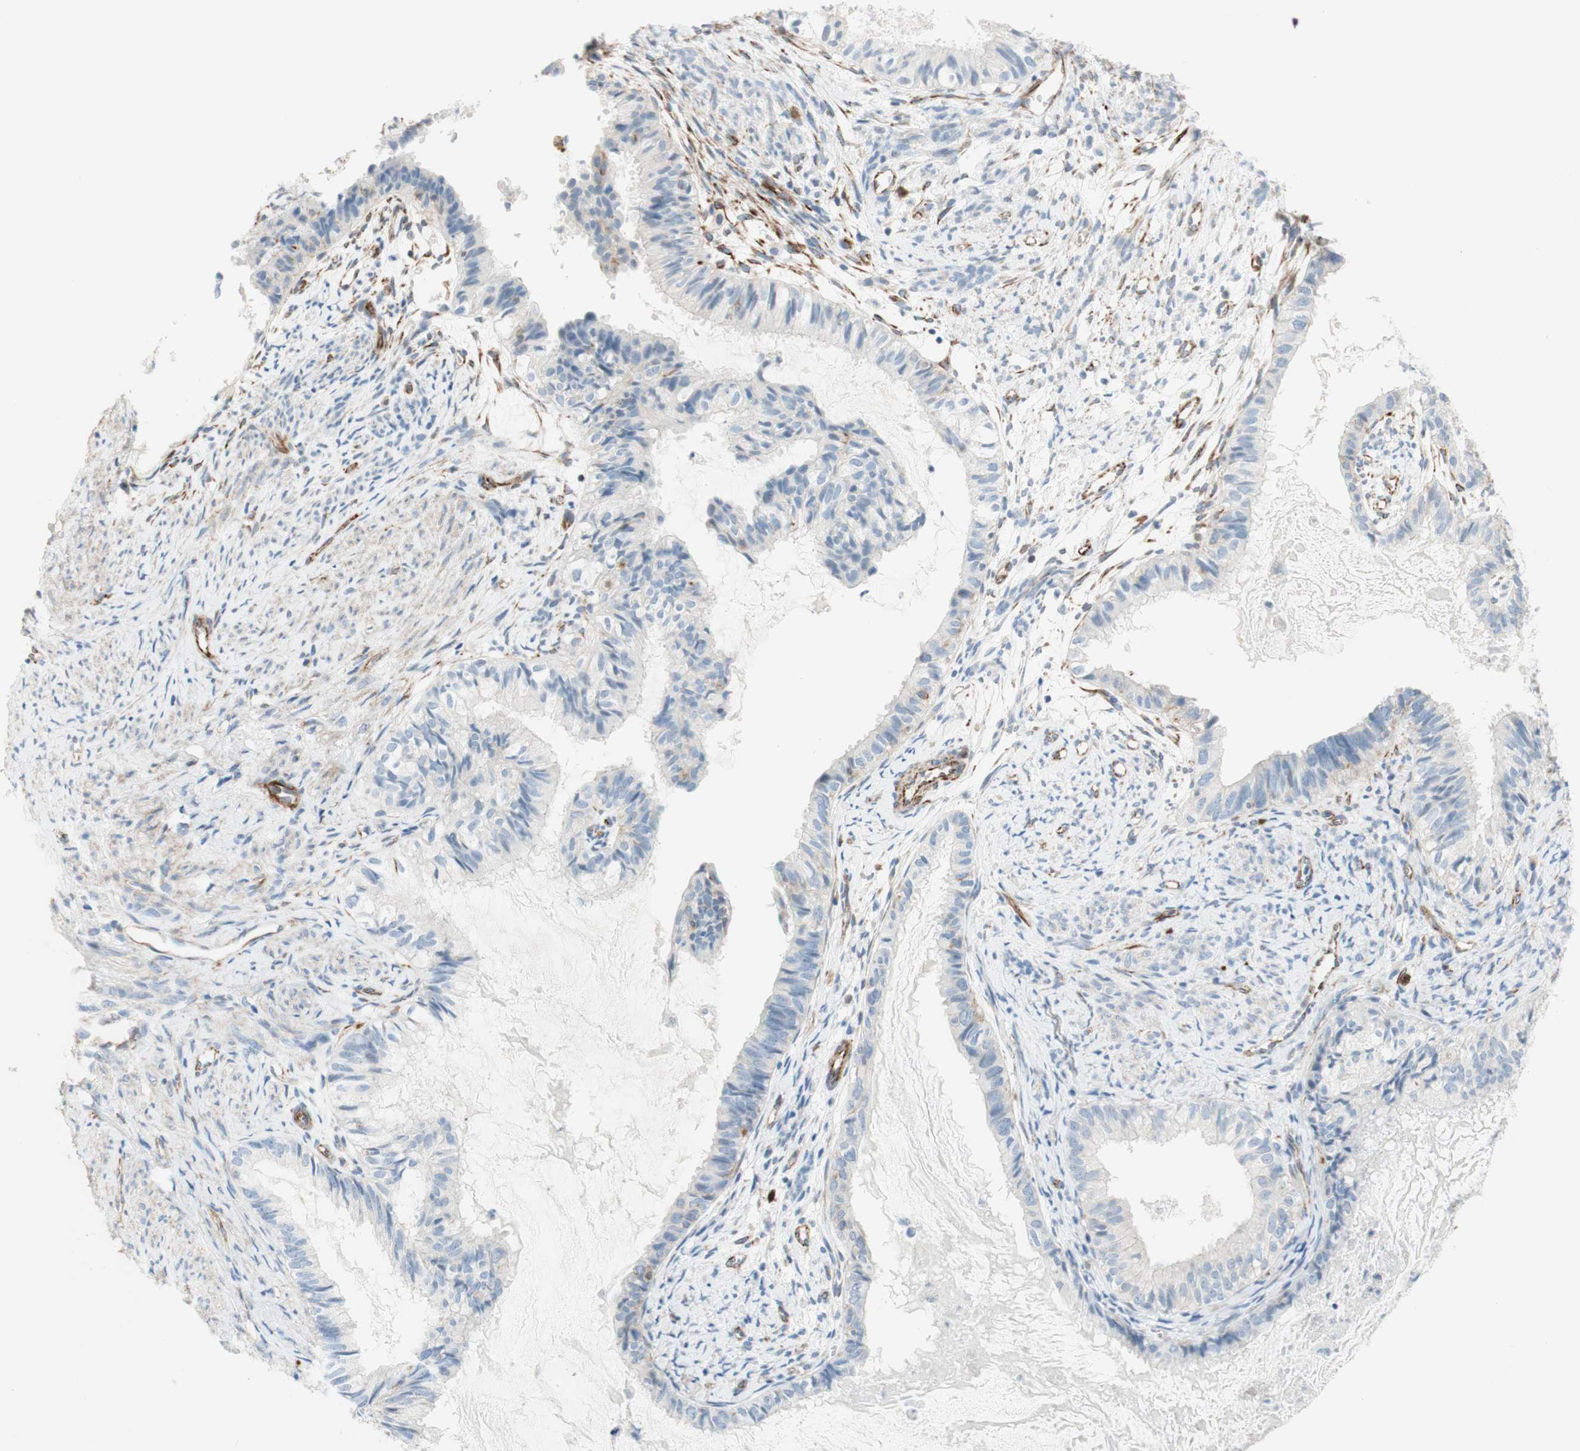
{"staining": {"intensity": "negative", "quantity": "none", "location": "none"}, "tissue": "cervical cancer", "cell_type": "Tumor cells", "image_type": "cancer", "snomed": [{"axis": "morphology", "description": "Normal tissue, NOS"}, {"axis": "morphology", "description": "Adenocarcinoma, NOS"}, {"axis": "topography", "description": "Cervix"}, {"axis": "topography", "description": "Endometrium"}], "caption": "Immunohistochemical staining of cervical cancer reveals no significant expression in tumor cells. The staining was performed using DAB (3,3'-diaminobenzidine) to visualize the protein expression in brown, while the nuclei were stained in blue with hematoxylin (Magnification: 20x).", "gene": "POU2AF1", "patient": {"sex": "female", "age": 86}}